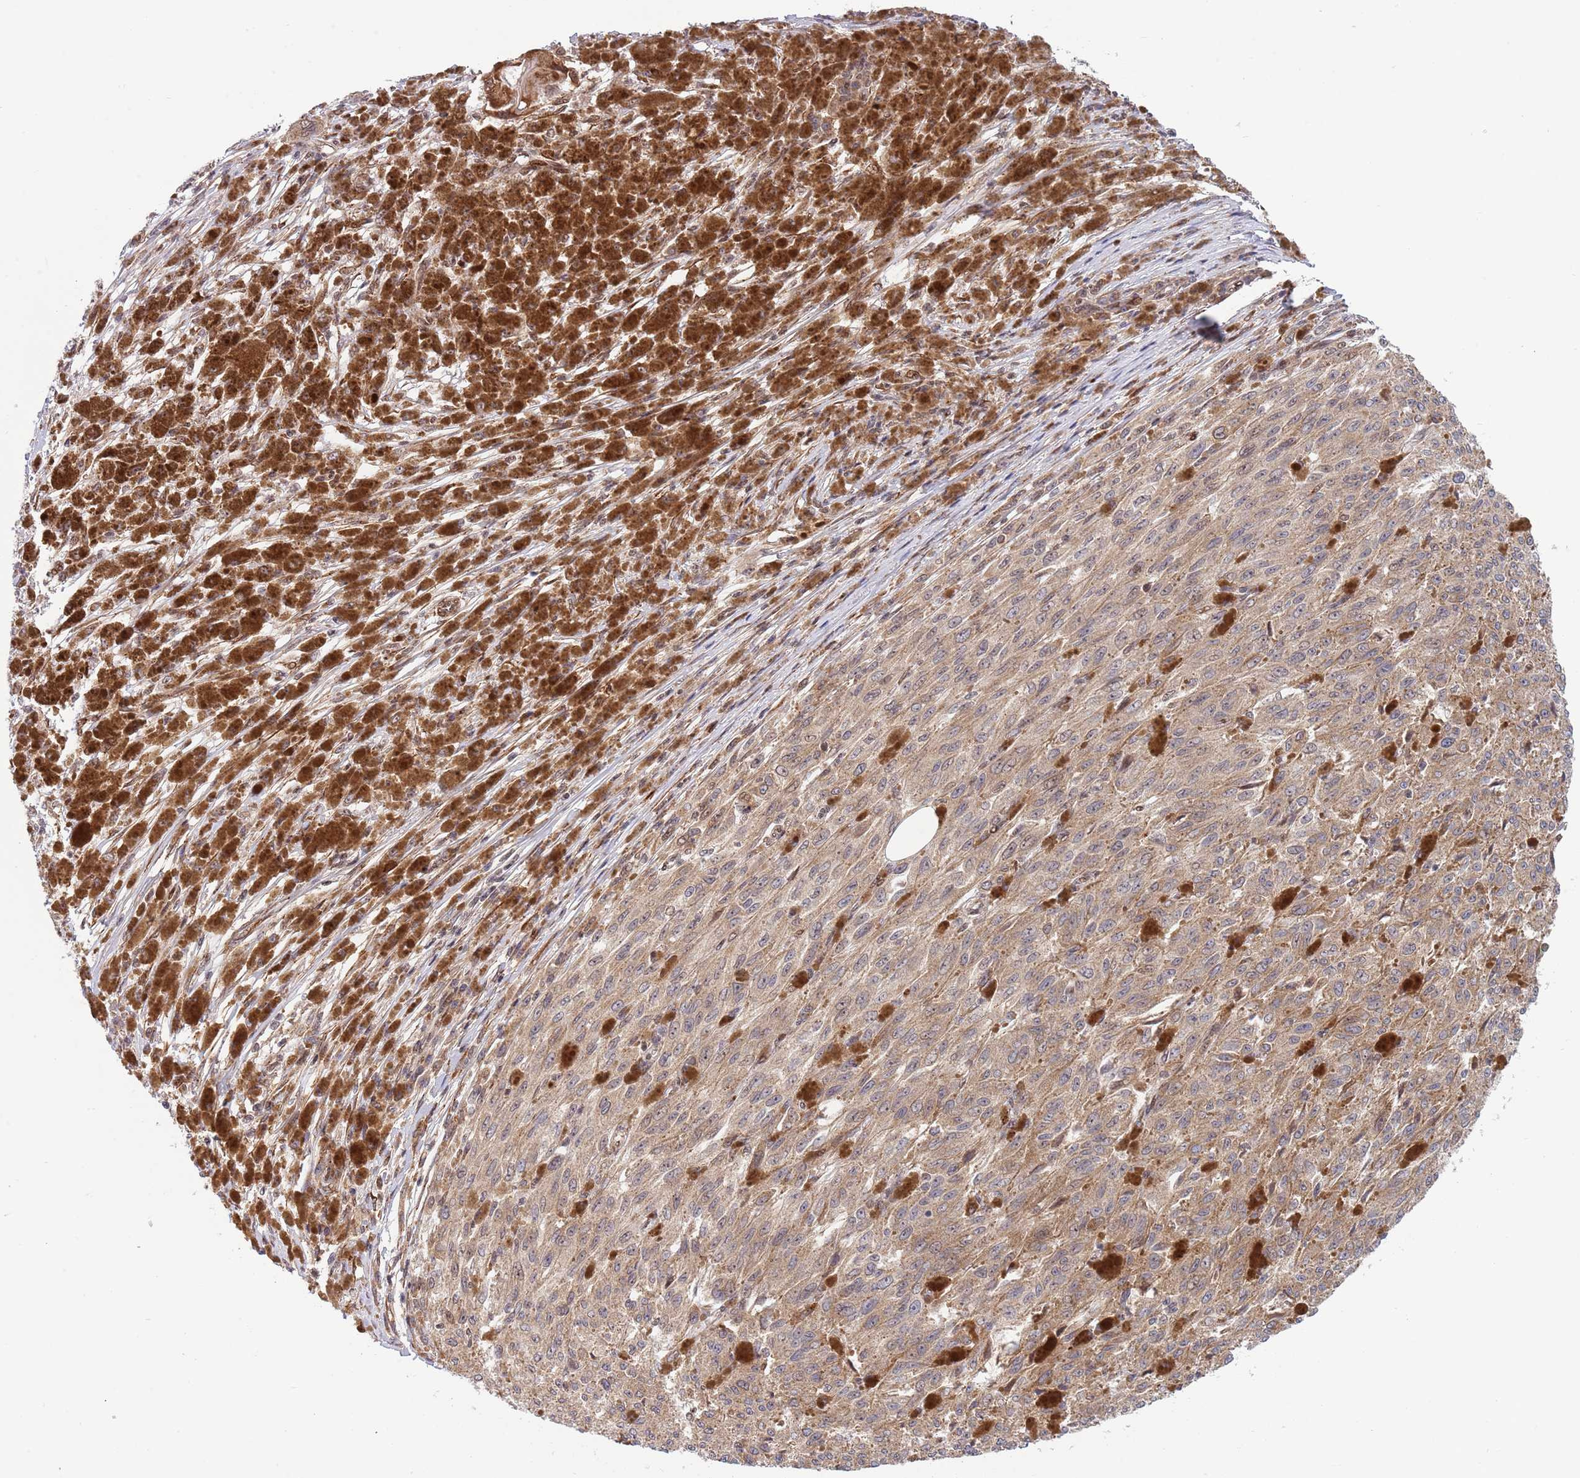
{"staining": {"intensity": "weak", "quantity": ">75%", "location": "nuclear"}, "tissue": "melanoma", "cell_type": "Tumor cells", "image_type": "cancer", "snomed": [{"axis": "morphology", "description": "Malignant melanoma, NOS"}, {"axis": "topography", "description": "Skin"}], "caption": "Weak nuclear protein expression is appreciated in about >75% of tumor cells in melanoma.", "gene": "TBX10", "patient": {"sex": "female", "age": 52}}